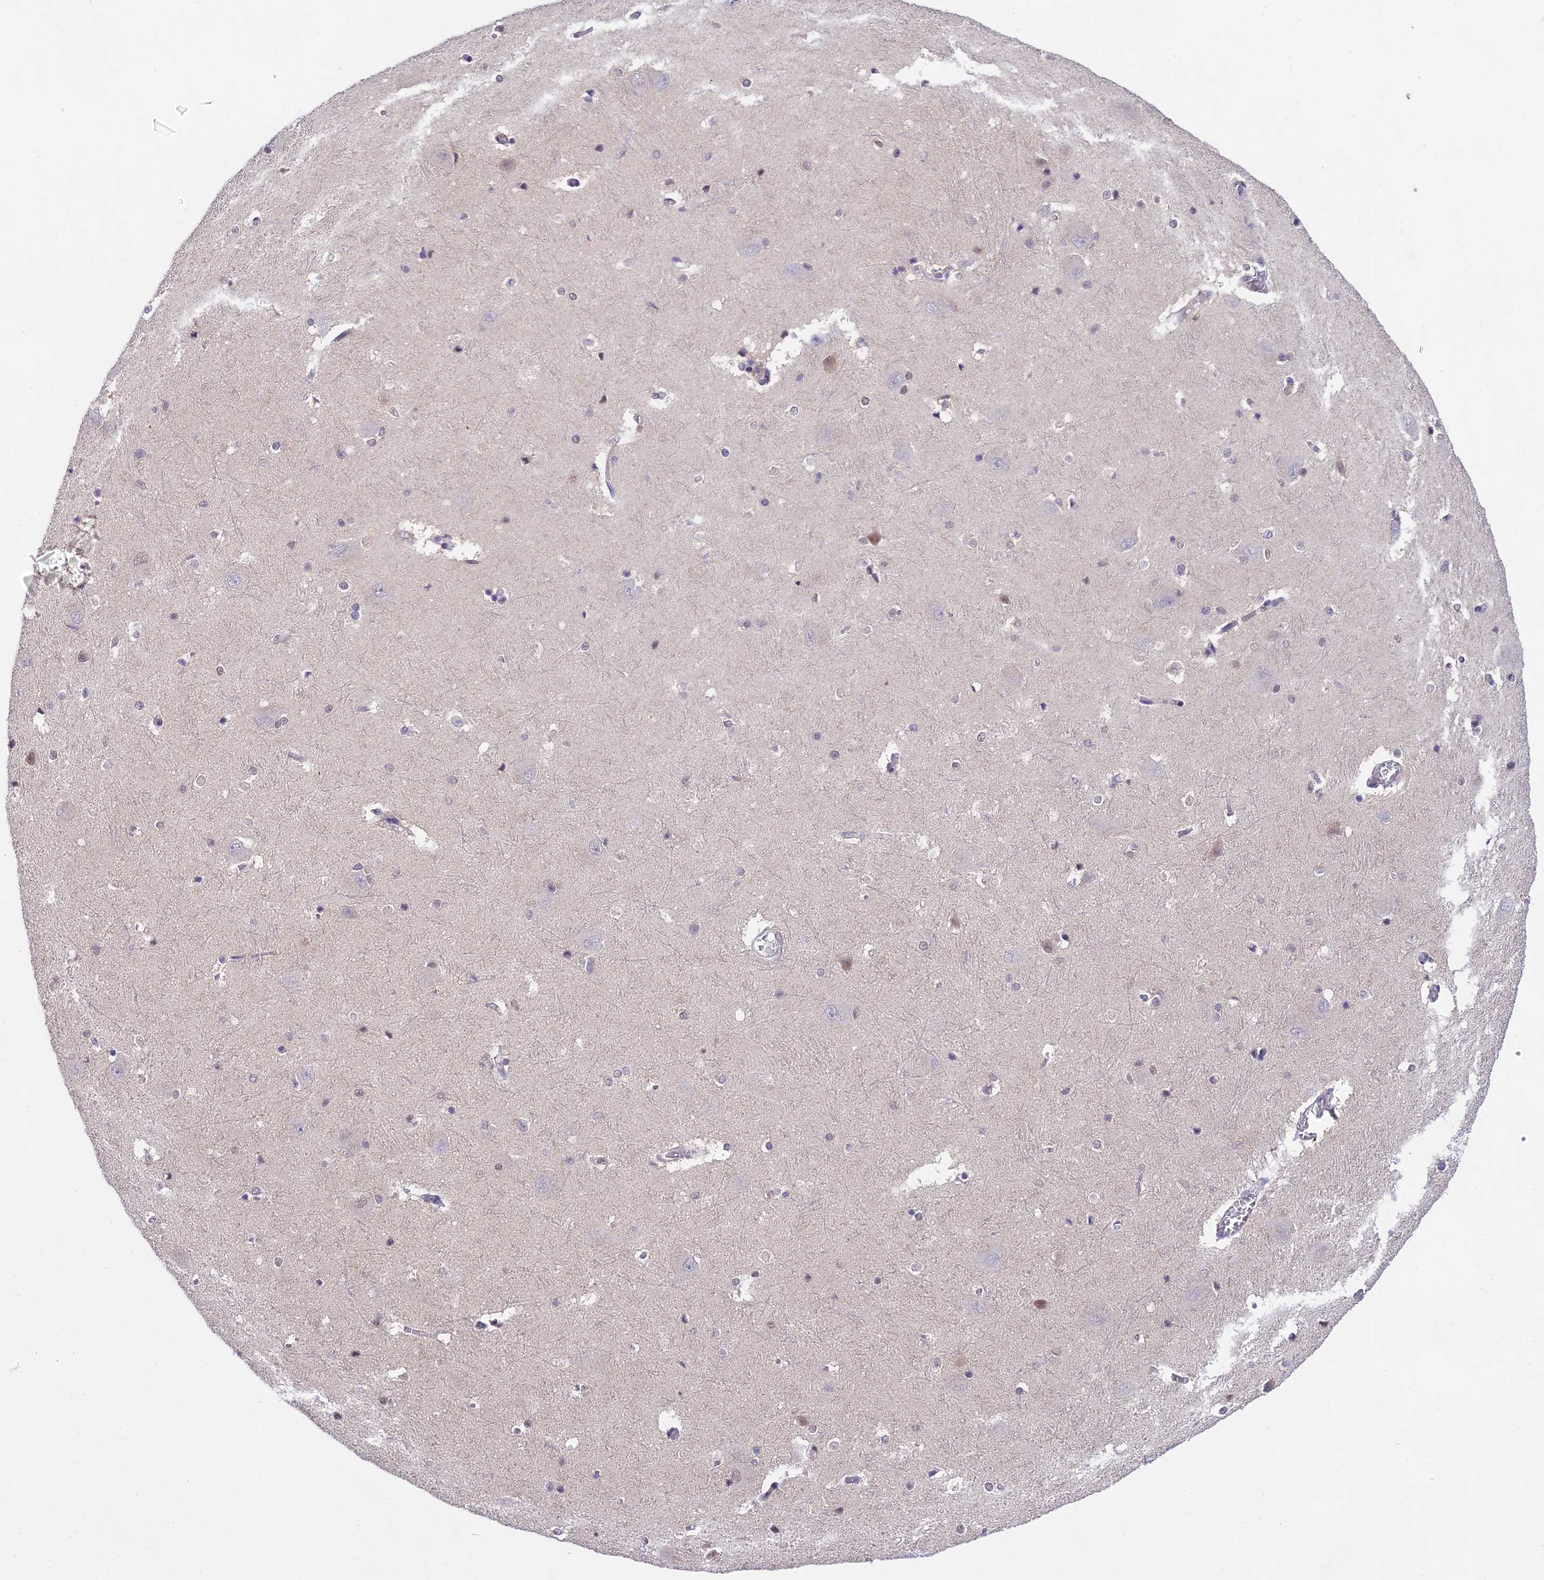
{"staining": {"intensity": "negative", "quantity": "none", "location": "none"}, "tissue": "caudate", "cell_type": "Glial cells", "image_type": "normal", "snomed": [{"axis": "morphology", "description": "Normal tissue, NOS"}, {"axis": "topography", "description": "Lateral ventricle wall"}], "caption": "Immunohistochemistry (IHC) image of normal caudate: caudate stained with DAB exhibits no significant protein positivity in glial cells. (DAB (3,3'-diaminobenzidine) immunohistochemistry with hematoxylin counter stain).", "gene": "MAT2A", "patient": {"sex": "male", "age": 37}}